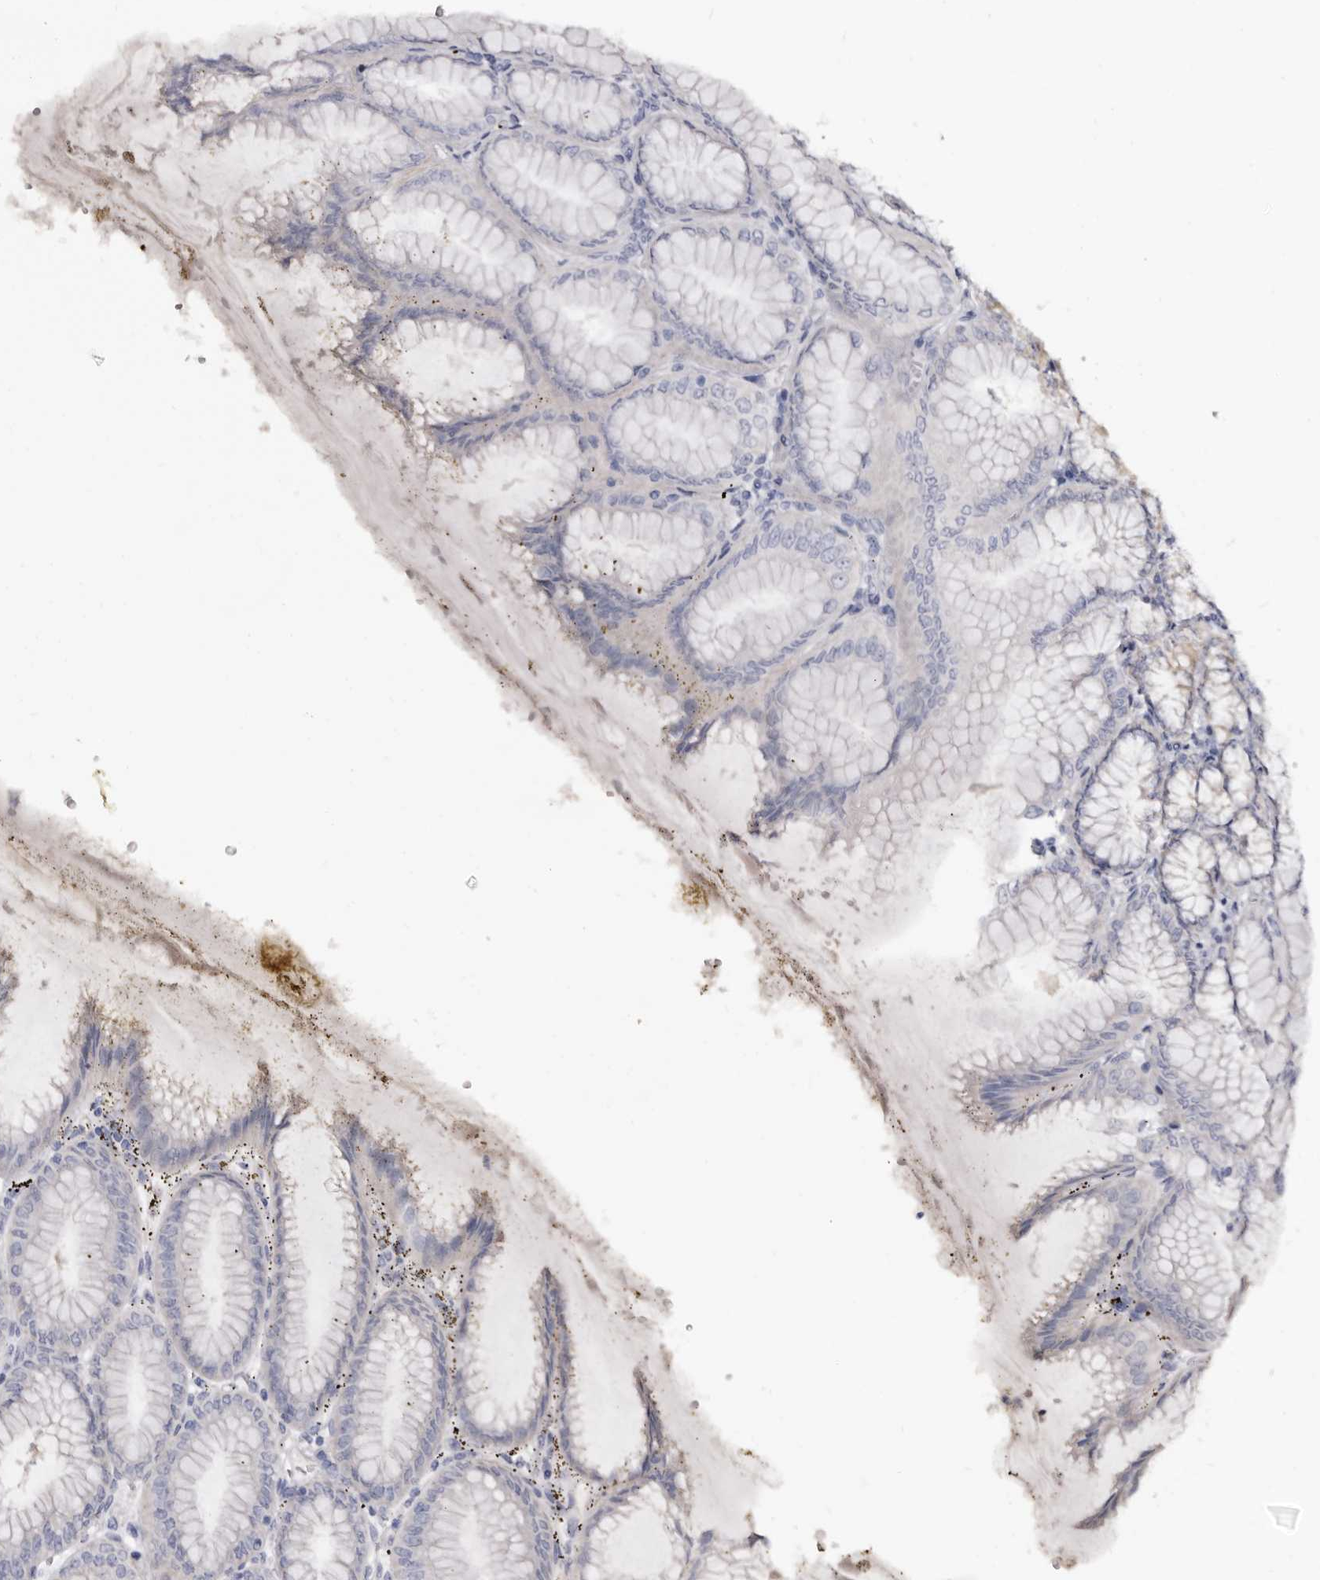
{"staining": {"intensity": "moderate", "quantity": "25%-75%", "location": "cytoplasmic/membranous"}, "tissue": "stomach", "cell_type": "Glandular cells", "image_type": "normal", "snomed": [{"axis": "morphology", "description": "Normal tissue, NOS"}, {"axis": "topography", "description": "Stomach, lower"}], "caption": "Immunohistochemical staining of normal stomach shows 25%-75% levels of moderate cytoplasmic/membranous protein positivity in about 25%-75% of glandular cells. (DAB (3,3'-diaminobenzidine) IHC, brown staining for protein, blue staining for nuclei).", "gene": "CASQ1", "patient": {"sex": "male", "age": 71}}